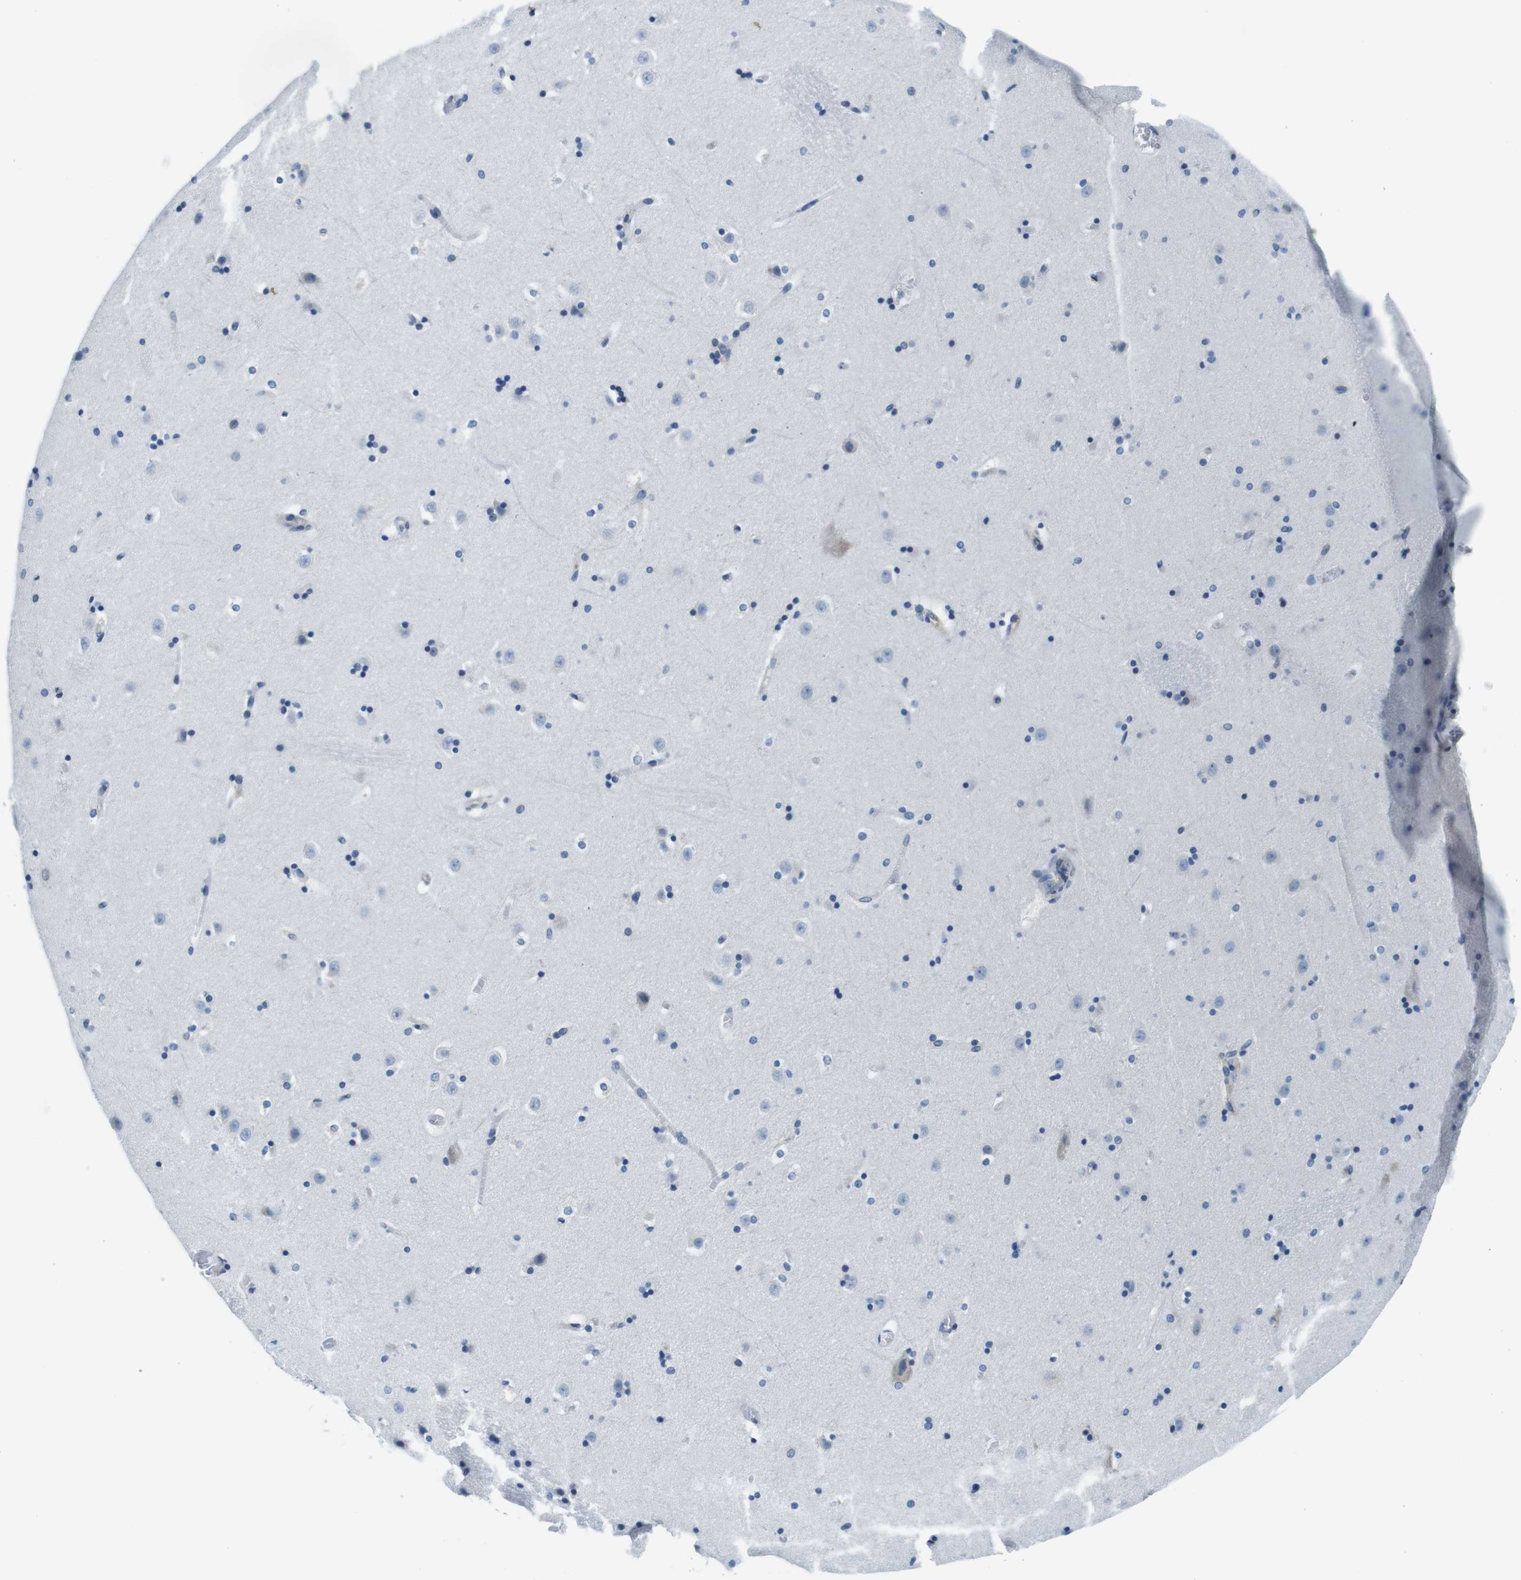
{"staining": {"intensity": "negative", "quantity": "none", "location": "none"}, "tissue": "caudate", "cell_type": "Glial cells", "image_type": "normal", "snomed": [{"axis": "morphology", "description": "Normal tissue, NOS"}, {"axis": "topography", "description": "Lateral ventricle wall"}], "caption": "The micrograph shows no staining of glial cells in benign caudate. (DAB (3,3'-diaminobenzidine) immunohistochemistry (IHC) with hematoxylin counter stain).", "gene": "EIF2B5", "patient": {"sex": "male", "age": 45}}